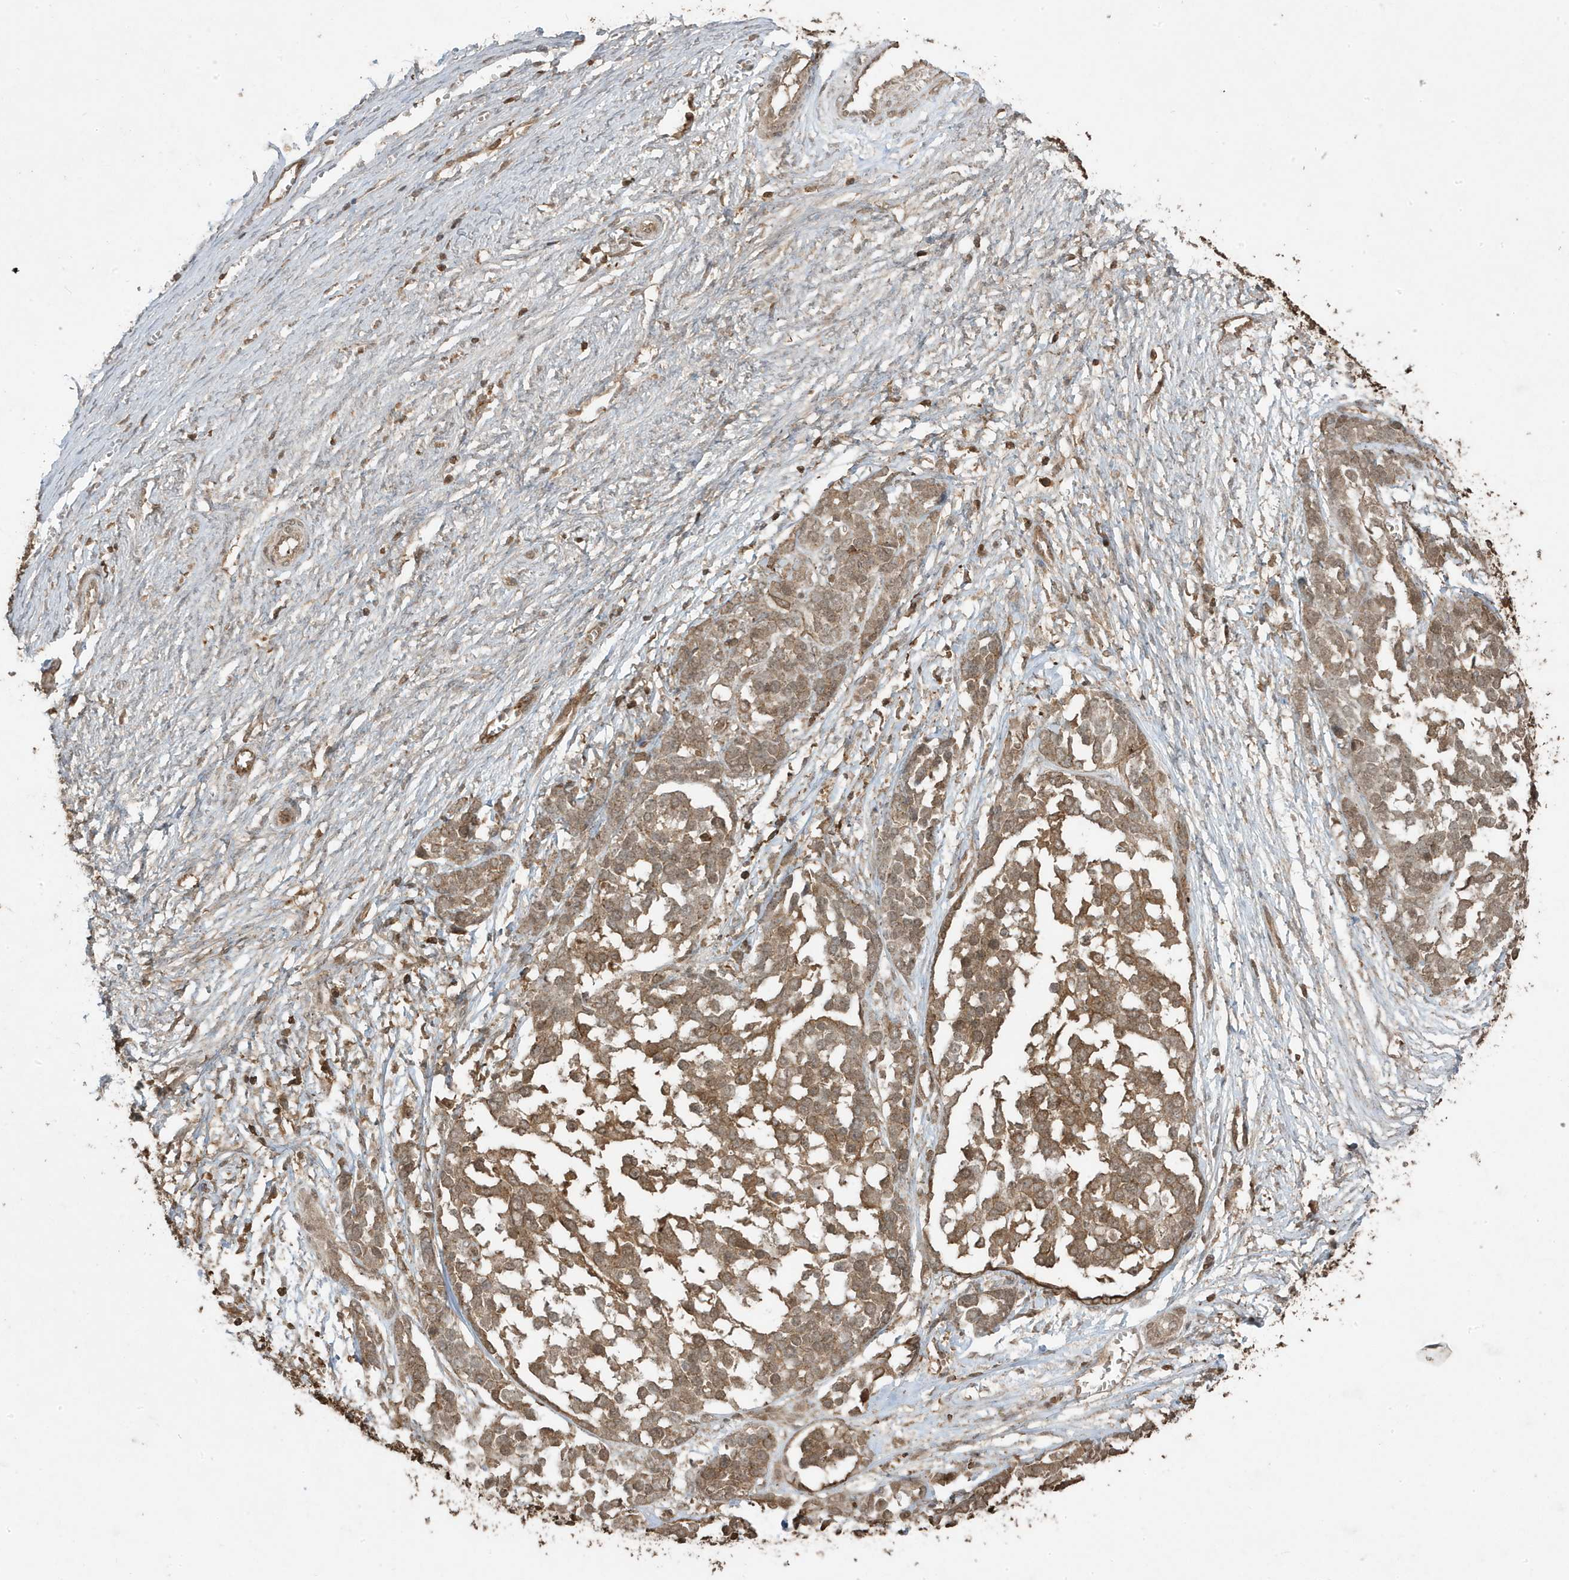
{"staining": {"intensity": "moderate", "quantity": ">75%", "location": "cytoplasmic/membranous"}, "tissue": "ovarian cancer", "cell_type": "Tumor cells", "image_type": "cancer", "snomed": [{"axis": "morphology", "description": "Cystadenocarcinoma, serous, NOS"}, {"axis": "topography", "description": "Ovary"}], "caption": "Human ovarian cancer (serous cystadenocarcinoma) stained for a protein (brown) reveals moderate cytoplasmic/membranous positive positivity in approximately >75% of tumor cells.", "gene": "ASAP1", "patient": {"sex": "female", "age": 44}}